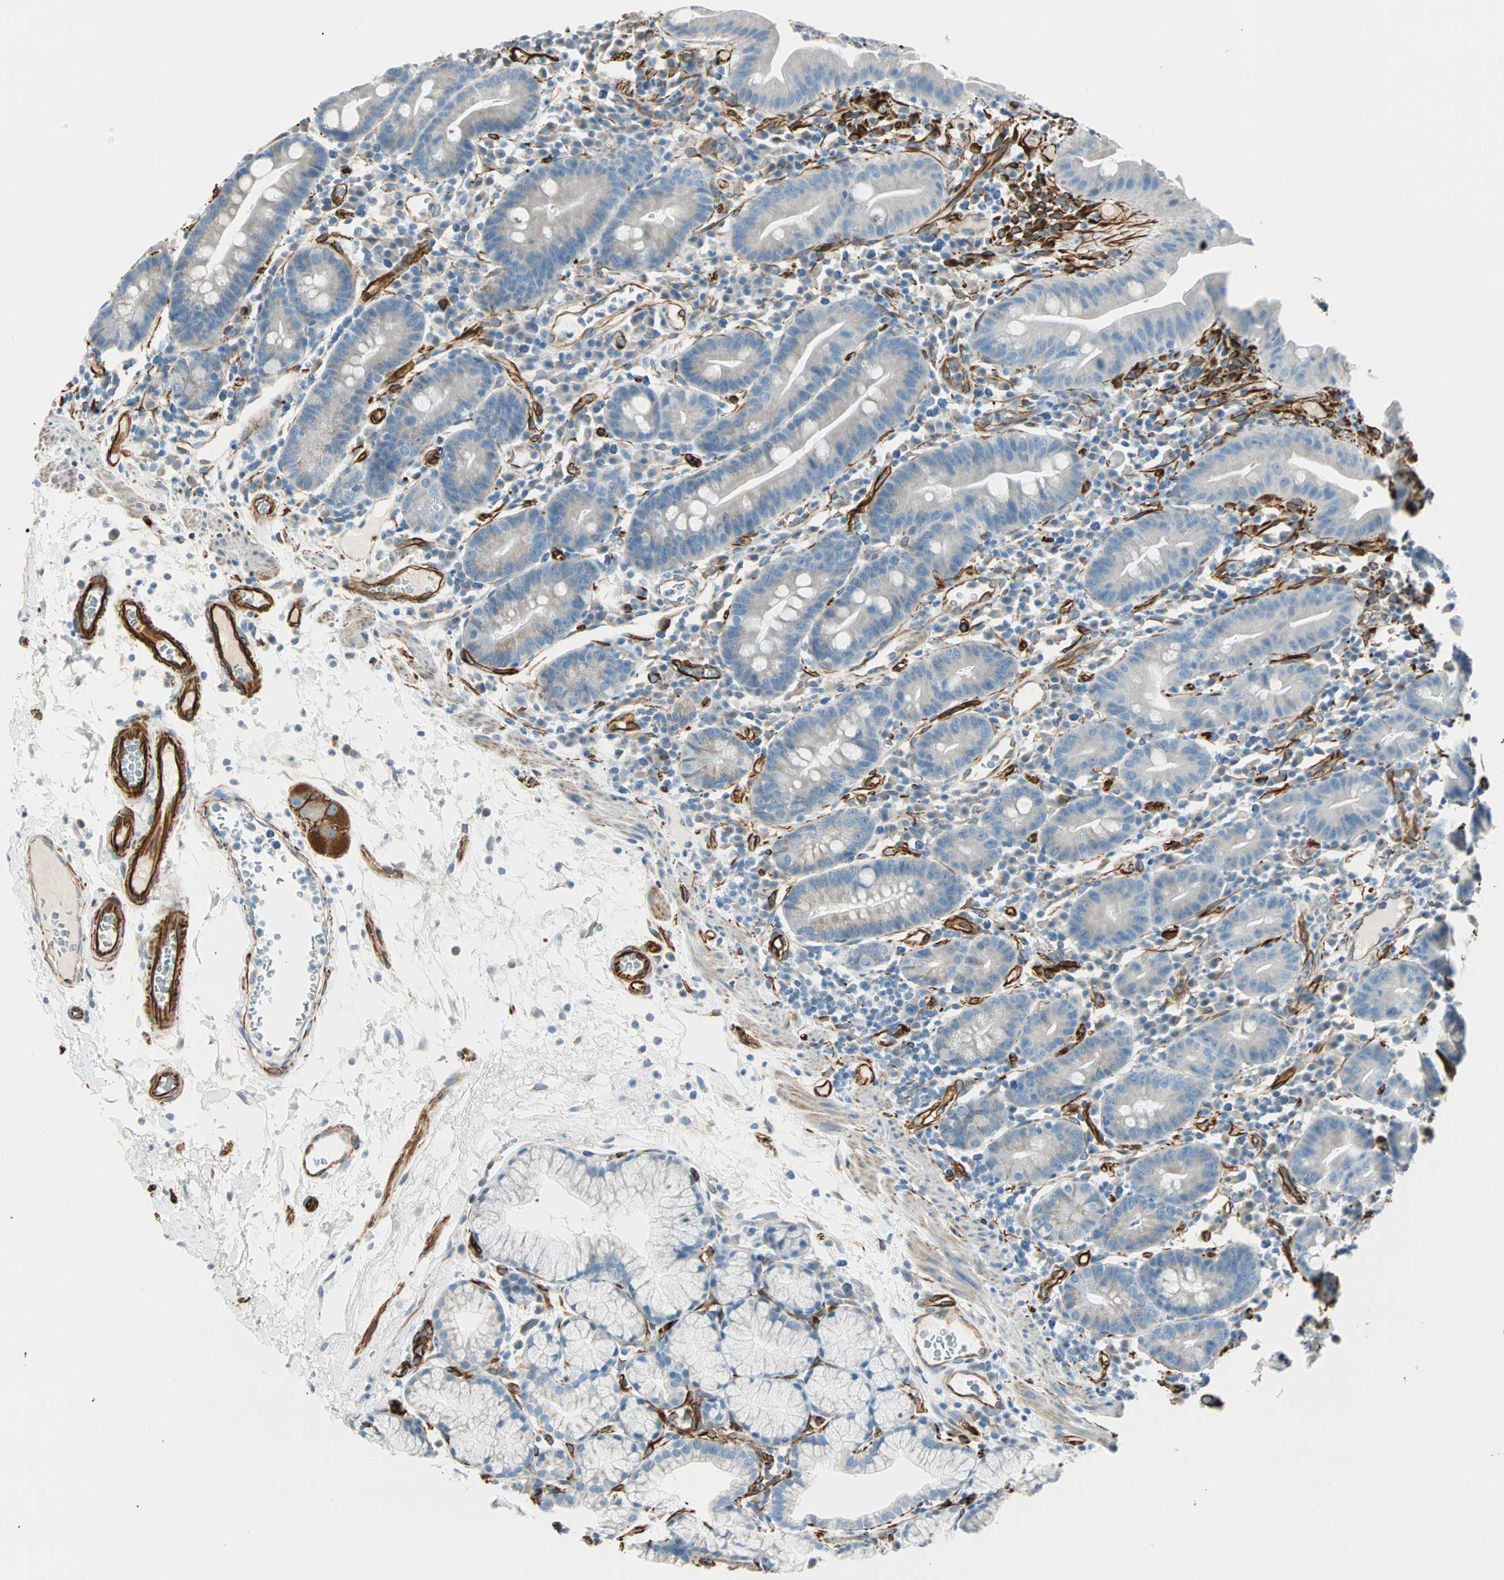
{"staining": {"intensity": "weak", "quantity": "<25%", "location": "cytoplasmic/membranous"}, "tissue": "duodenum", "cell_type": "Glandular cells", "image_type": "normal", "snomed": [{"axis": "morphology", "description": "Normal tissue, NOS"}, {"axis": "topography", "description": "Duodenum"}], "caption": "A high-resolution image shows immunohistochemistry staining of benign duodenum, which displays no significant positivity in glandular cells.", "gene": "NES", "patient": {"sex": "male", "age": 50}}